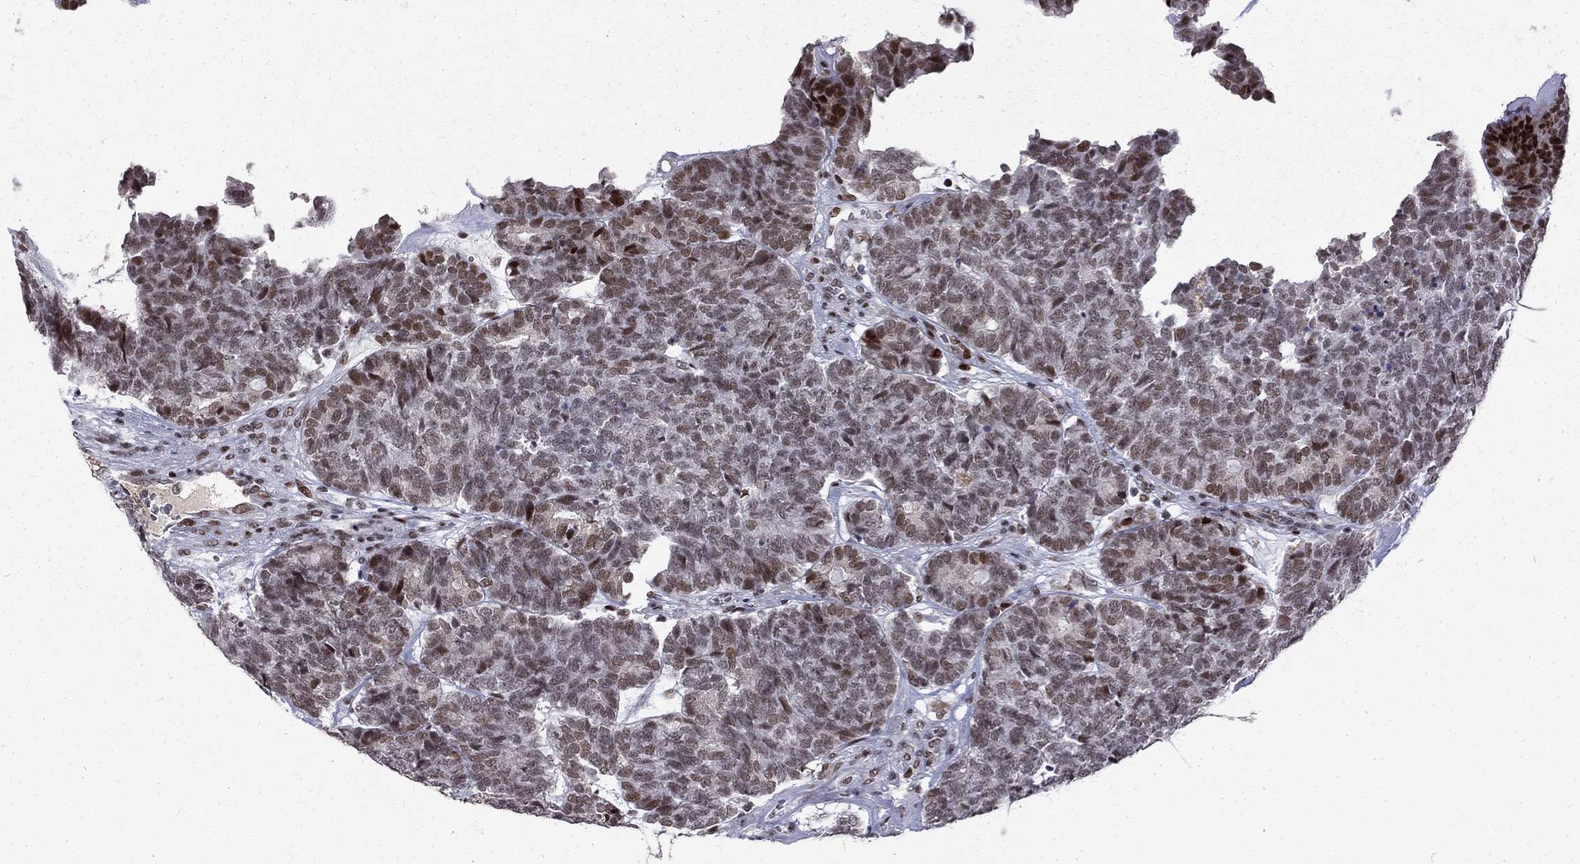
{"staining": {"intensity": "moderate", "quantity": ">75%", "location": "nuclear"}, "tissue": "head and neck cancer", "cell_type": "Tumor cells", "image_type": "cancer", "snomed": [{"axis": "morphology", "description": "Adenocarcinoma, NOS"}, {"axis": "topography", "description": "Head-Neck"}], "caption": "Head and neck adenocarcinoma tissue demonstrates moderate nuclear staining in about >75% of tumor cells", "gene": "TCEAL1", "patient": {"sex": "female", "age": 81}}